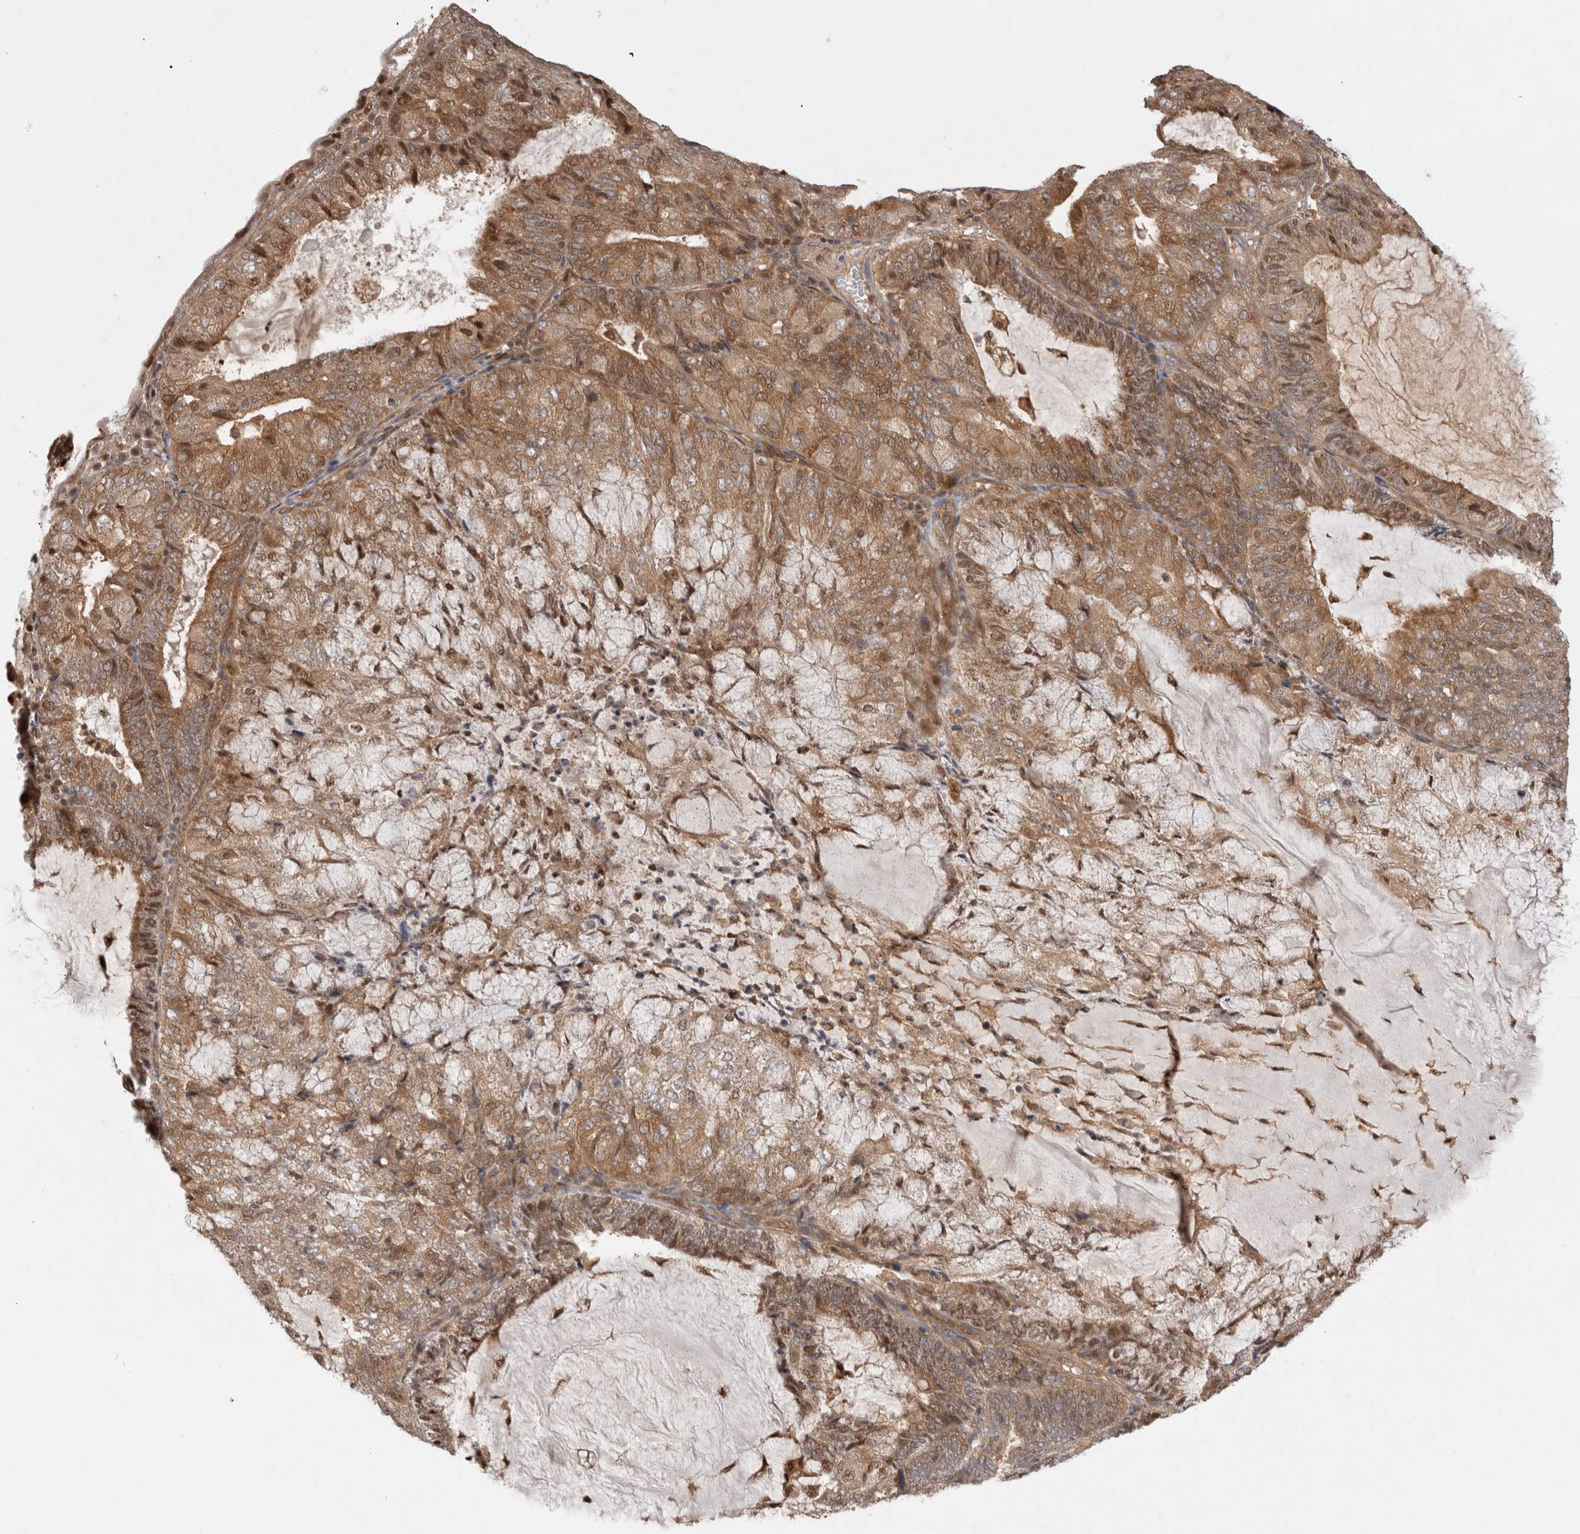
{"staining": {"intensity": "moderate", "quantity": ">75%", "location": "cytoplasmic/membranous,nuclear"}, "tissue": "endometrial cancer", "cell_type": "Tumor cells", "image_type": "cancer", "snomed": [{"axis": "morphology", "description": "Adenocarcinoma, NOS"}, {"axis": "topography", "description": "Endometrium"}], "caption": "A high-resolution histopathology image shows IHC staining of endometrial cancer (adenocarcinoma), which shows moderate cytoplasmic/membranous and nuclear staining in approximately >75% of tumor cells.", "gene": "HTT", "patient": {"sex": "female", "age": 81}}